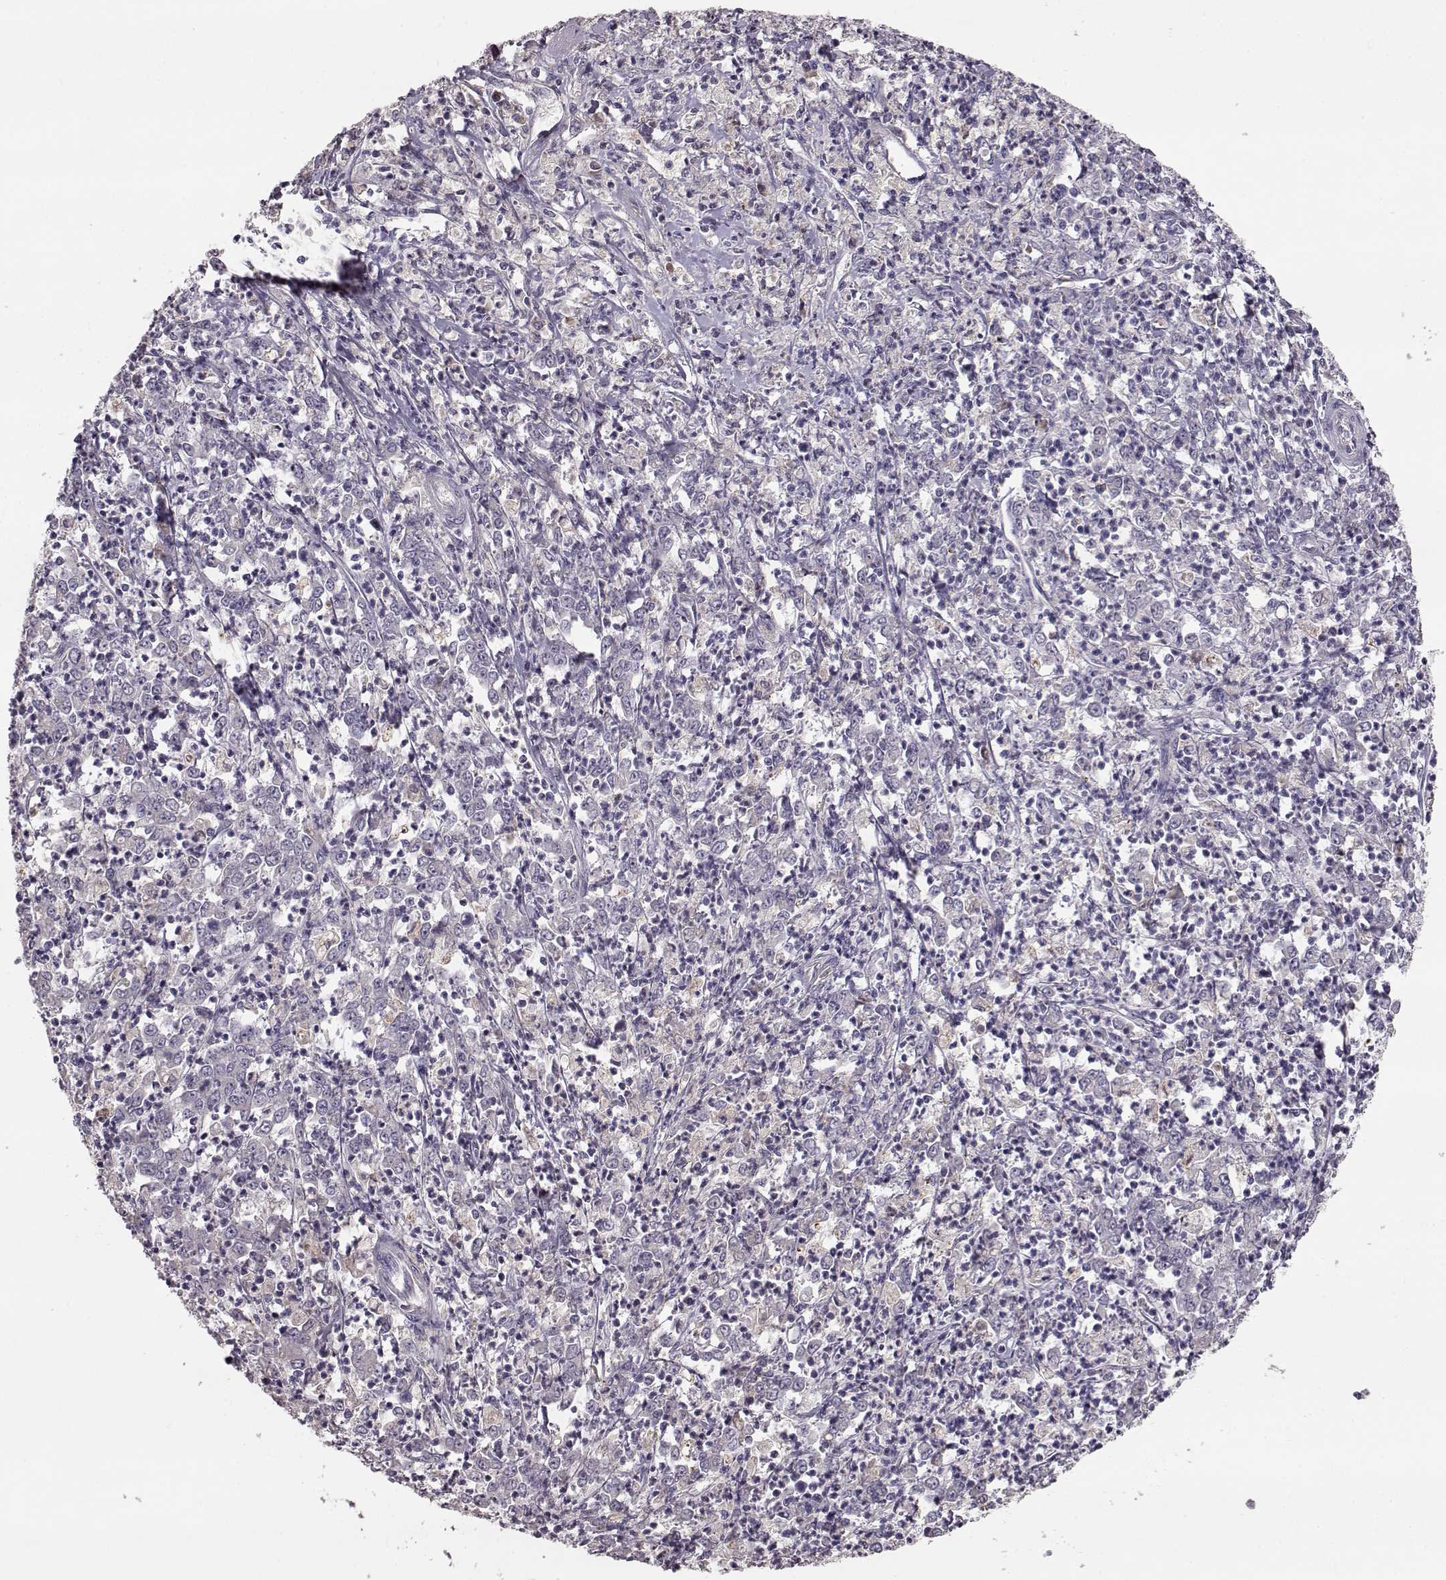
{"staining": {"intensity": "negative", "quantity": "none", "location": "none"}, "tissue": "stomach cancer", "cell_type": "Tumor cells", "image_type": "cancer", "snomed": [{"axis": "morphology", "description": "Adenocarcinoma, NOS"}, {"axis": "topography", "description": "Stomach, lower"}], "caption": "An immunohistochemistry (IHC) photomicrograph of stomach cancer (adenocarcinoma) is shown. There is no staining in tumor cells of stomach cancer (adenocarcinoma).", "gene": "YJEFN3", "patient": {"sex": "female", "age": 71}}